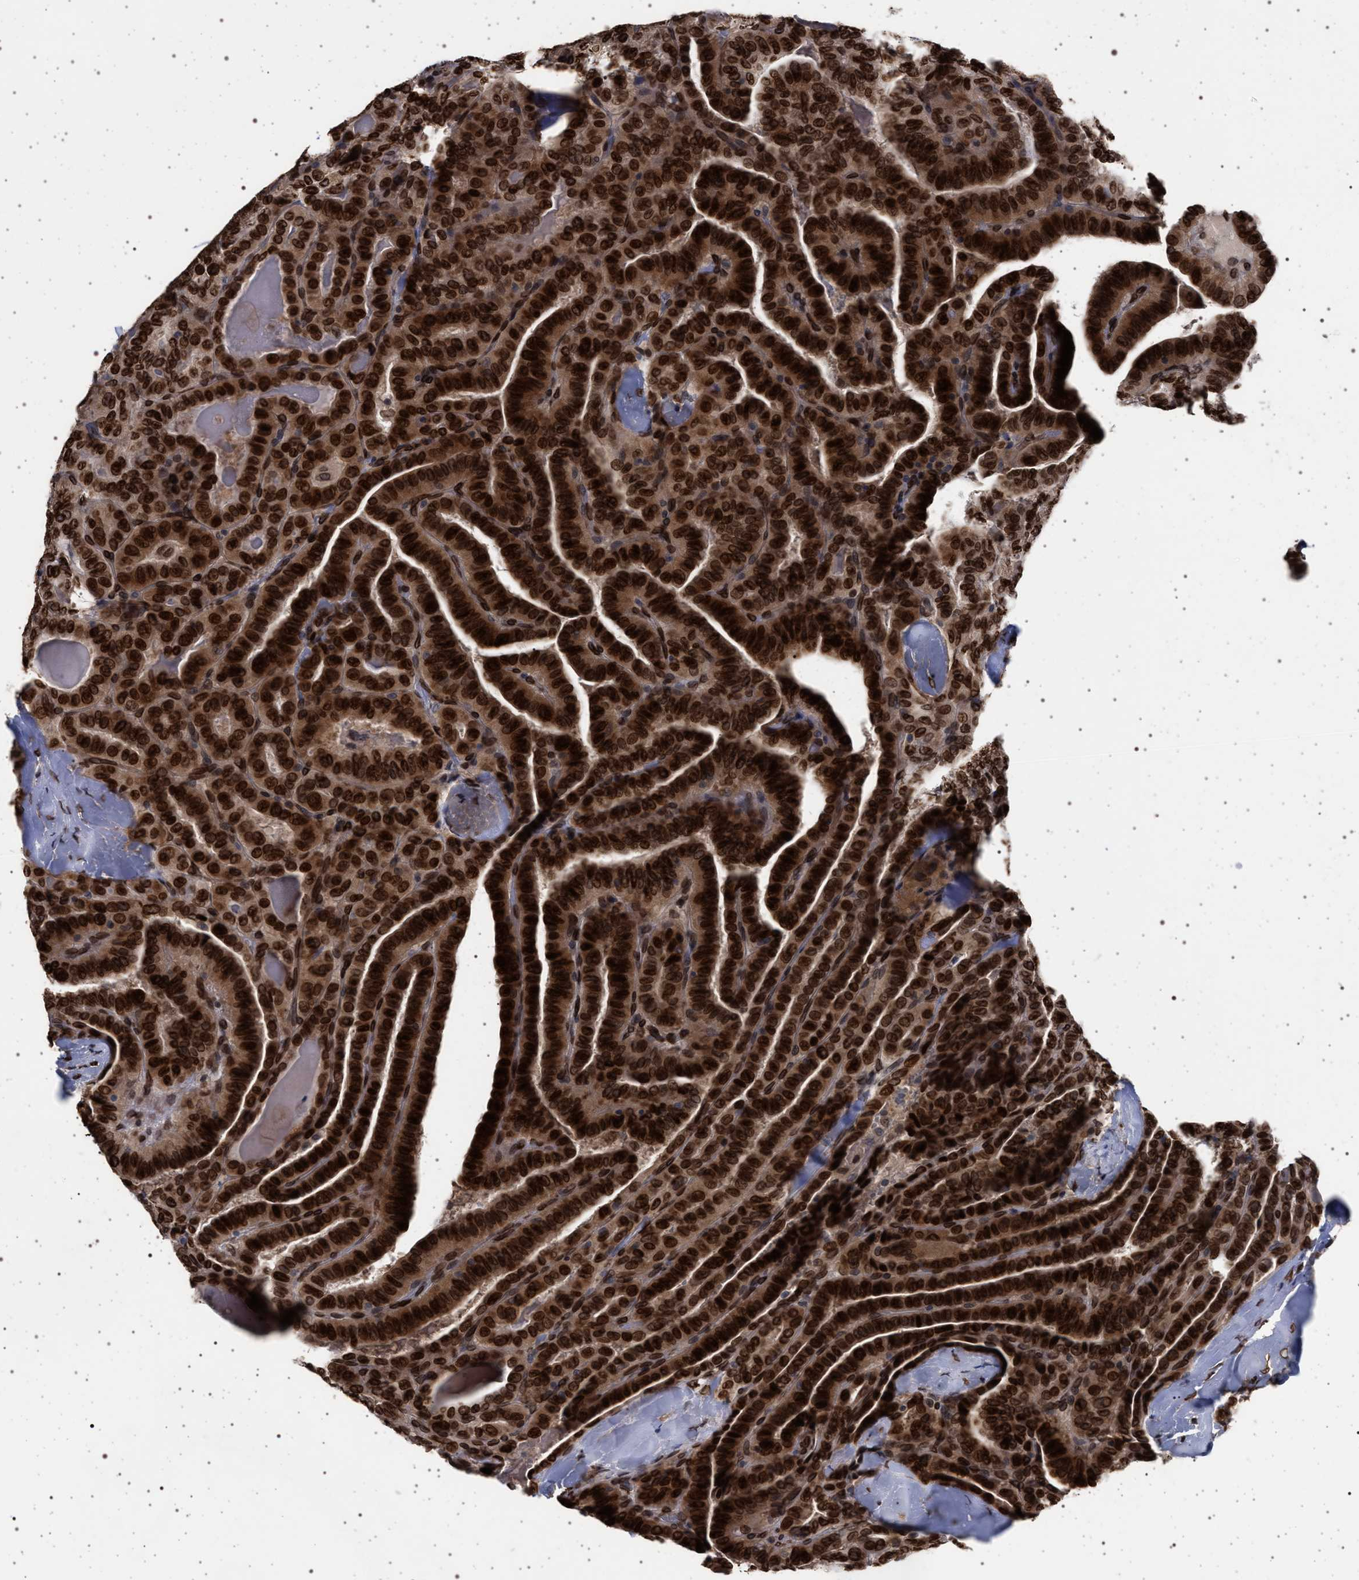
{"staining": {"intensity": "strong", "quantity": ">75%", "location": "cytoplasmic/membranous,nuclear"}, "tissue": "thyroid cancer", "cell_type": "Tumor cells", "image_type": "cancer", "snomed": [{"axis": "morphology", "description": "Papillary adenocarcinoma, NOS"}, {"axis": "topography", "description": "Thyroid gland"}], "caption": "Thyroid cancer stained with DAB immunohistochemistry displays high levels of strong cytoplasmic/membranous and nuclear positivity in approximately >75% of tumor cells. Using DAB (3,3'-diaminobenzidine) (brown) and hematoxylin (blue) stains, captured at high magnification using brightfield microscopy.", "gene": "ING2", "patient": {"sex": "male", "age": 77}}